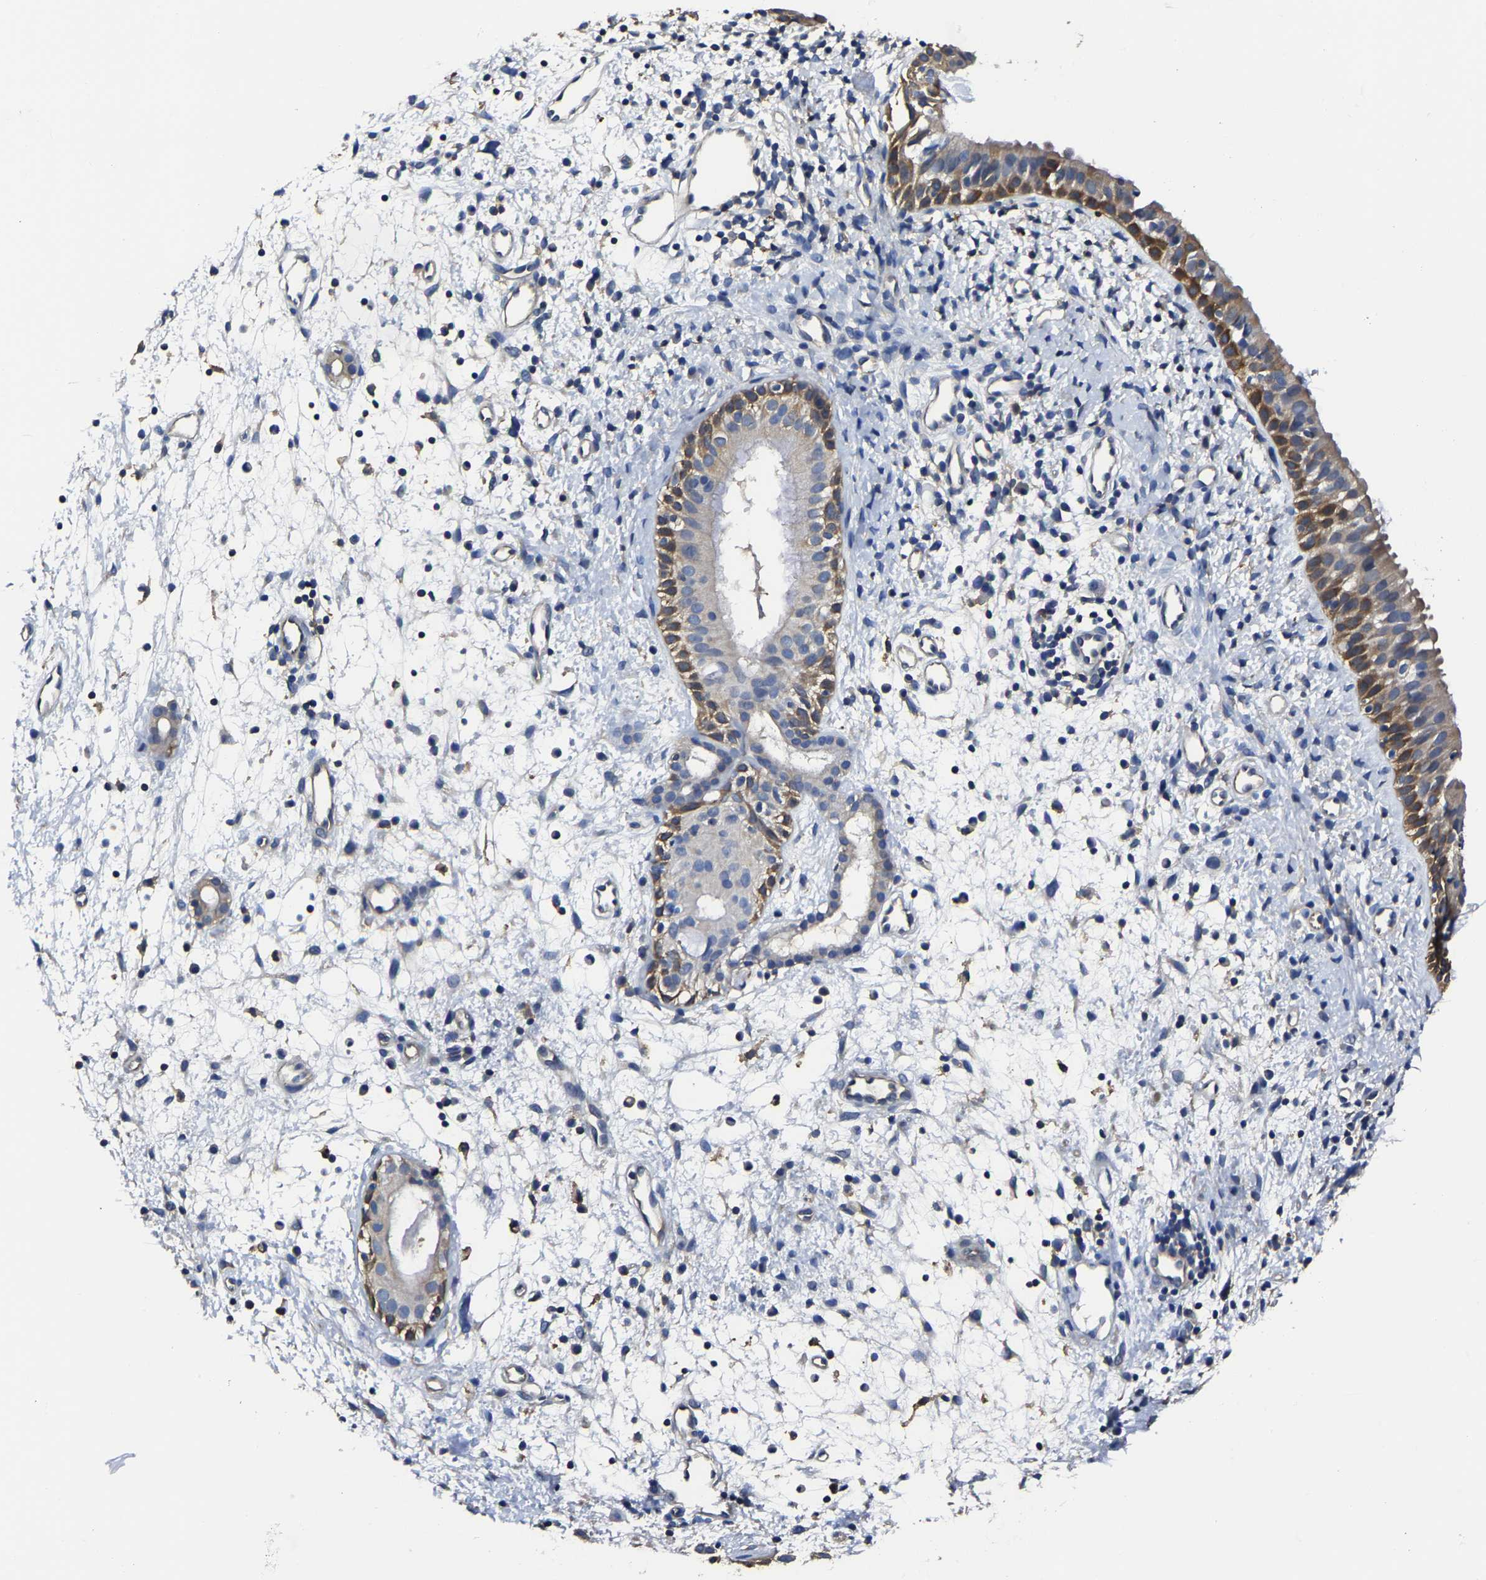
{"staining": {"intensity": "moderate", "quantity": "25%-75%", "location": "cytoplasmic/membranous"}, "tissue": "nasopharynx", "cell_type": "Respiratory epithelial cells", "image_type": "normal", "snomed": [{"axis": "morphology", "description": "Normal tissue, NOS"}, {"axis": "topography", "description": "Nasopharynx"}], "caption": "Immunohistochemical staining of normal human nasopharynx shows 25%-75% levels of moderate cytoplasmic/membranous protein staining in about 25%-75% of respiratory epithelial cells. The staining was performed using DAB to visualize the protein expression in brown, while the nuclei were stained in blue with hematoxylin (Magnification: 20x).", "gene": "TRAF6", "patient": {"sex": "male", "age": 22}}